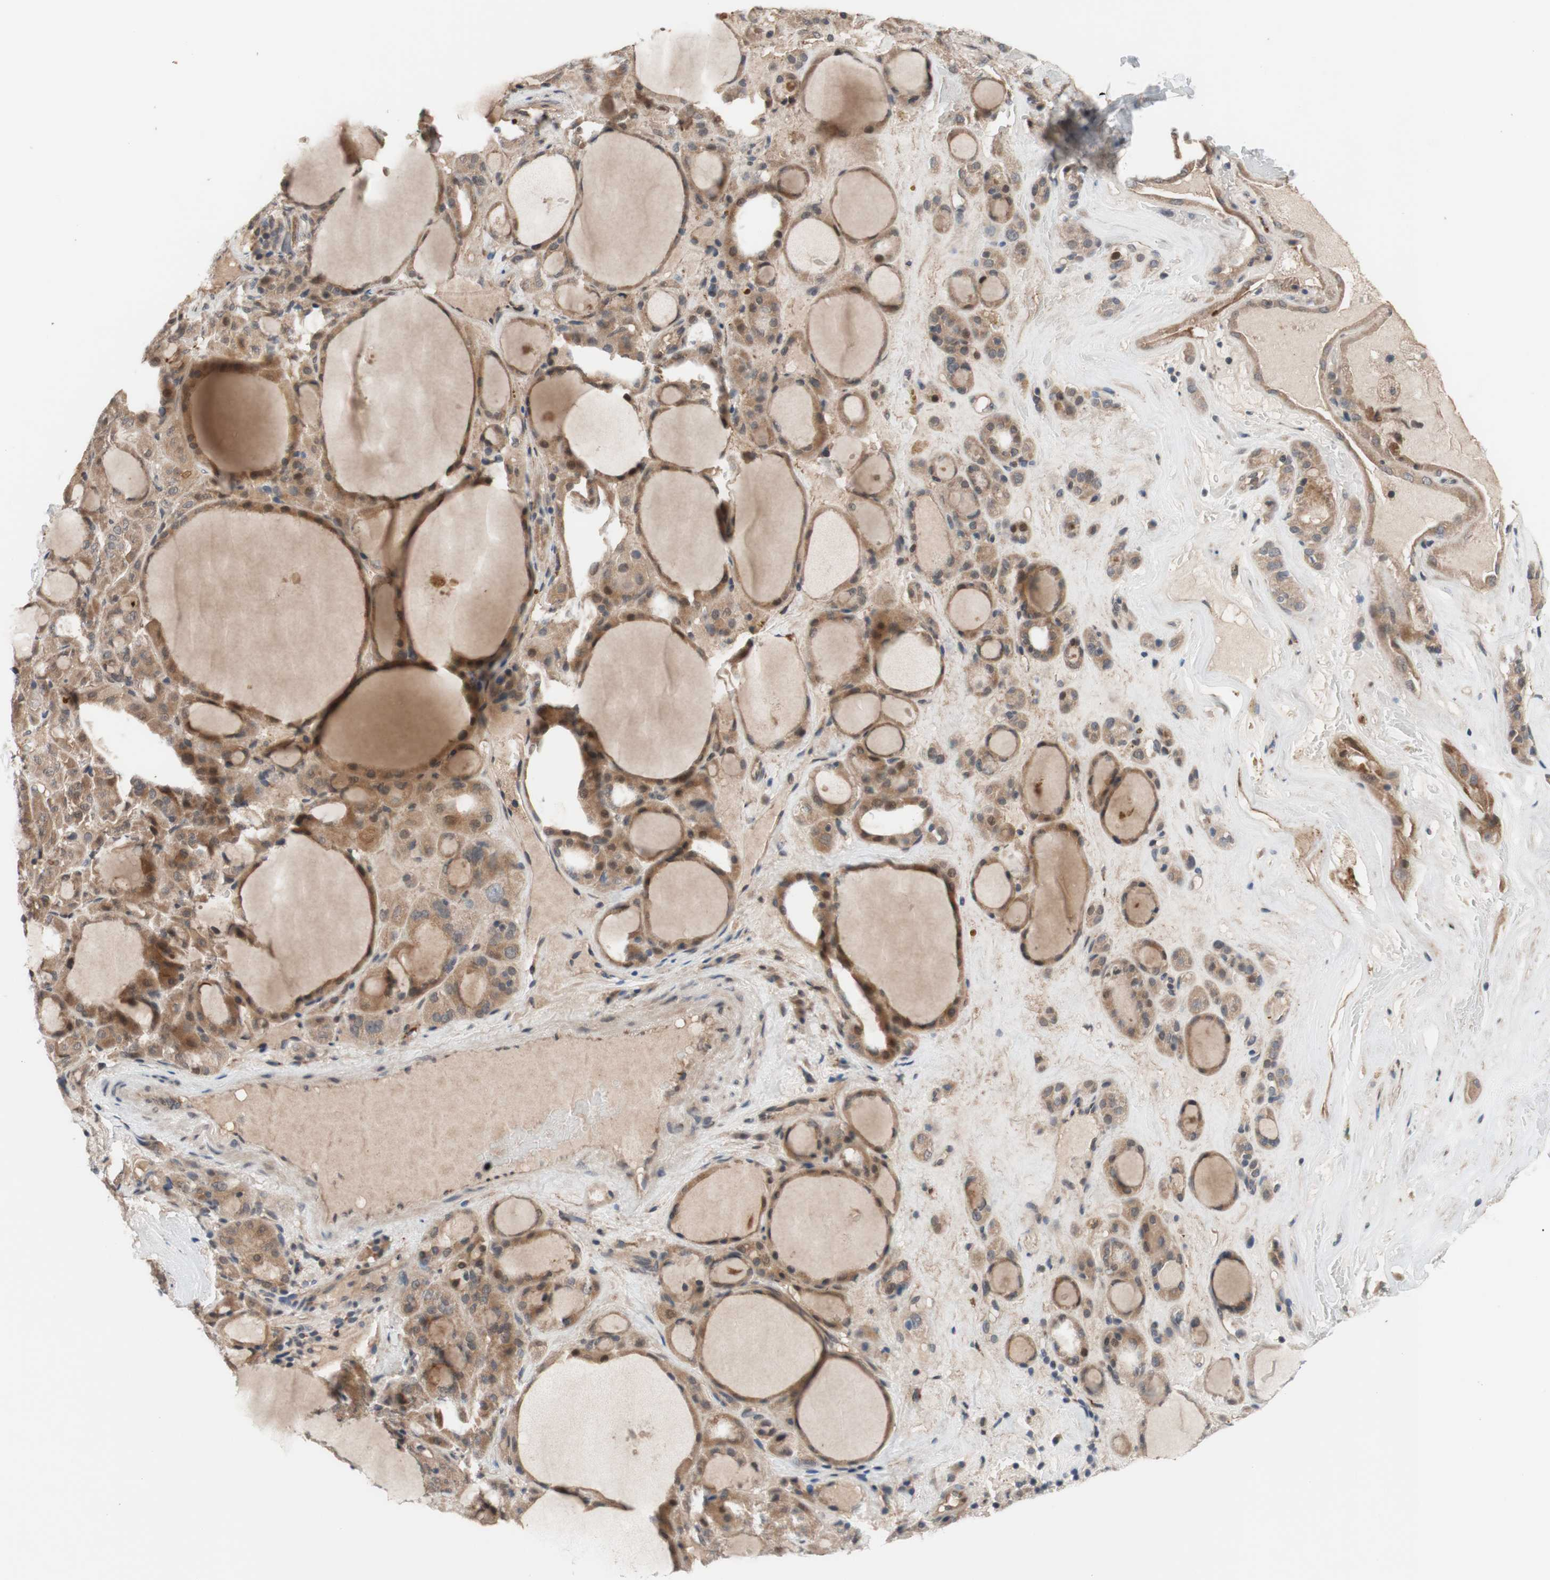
{"staining": {"intensity": "moderate", "quantity": ">75%", "location": "cytoplasmic/membranous"}, "tissue": "thyroid gland", "cell_type": "Glandular cells", "image_type": "normal", "snomed": [{"axis": "morphology", "description": "Normal tissue, NOS"}, {"axis": "morphology", "description": "Carcinoma, NOS"}, {"axis": "topography", "description": "Thyroid gland"}], "caption": "Protein expression analysis of normal thyroid gland demonstrates moderate cytoplasmic/membranous expression in approximately >75% of glandular cells.", "gene": "CD55", "patient": {"sex": "female", "age": 86}}